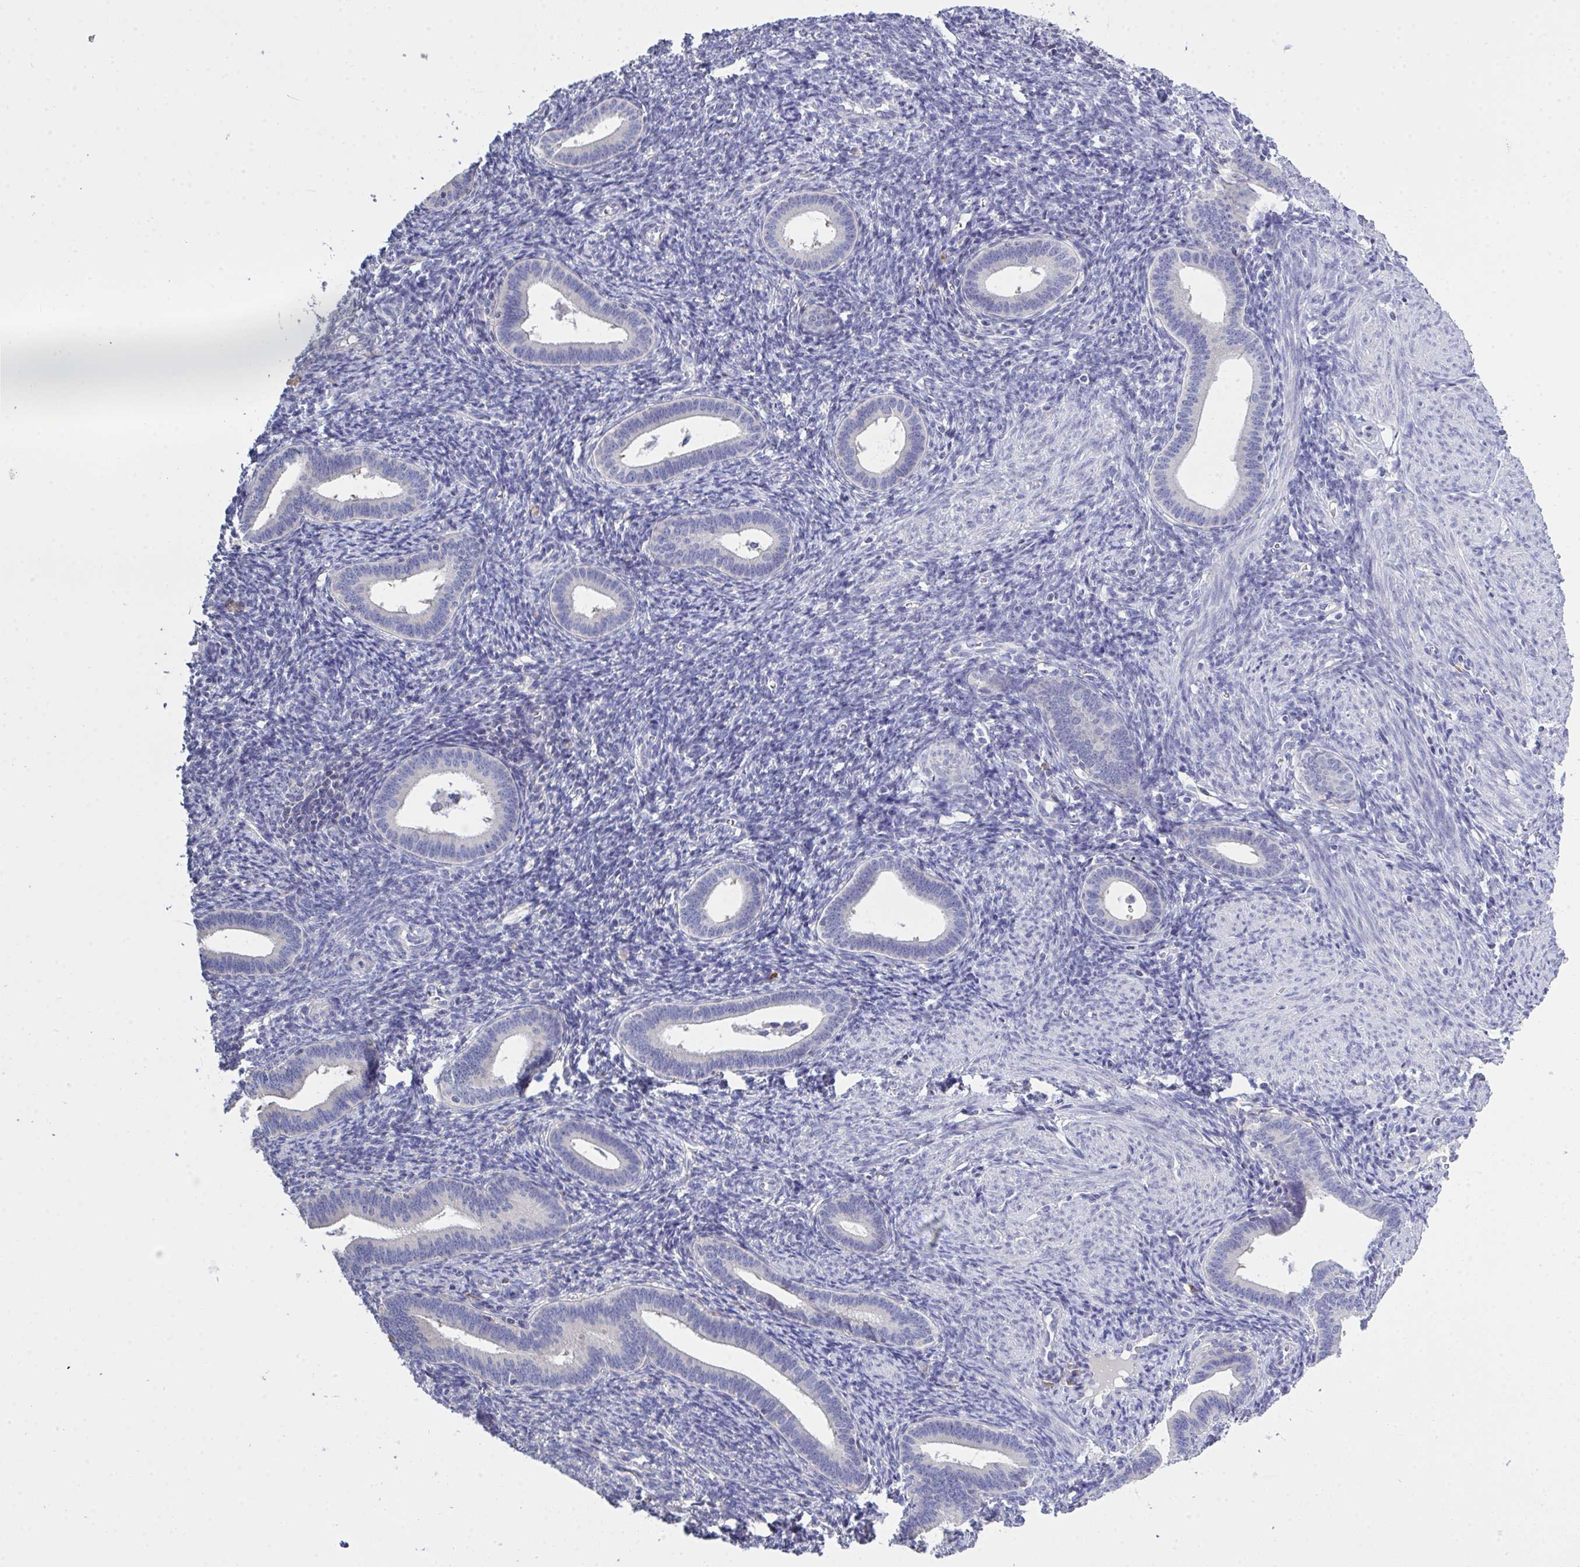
{"staining": {"intensity": "negative", "quantity": "none", "location": "none"}, "tissue": "endometrium", "cell_type": "Cells in endometrial stroma", "image_type": "normal", "snomed": [{"axis": "morphology", "description": "Normal tissue, NOS"}, {"axis": "topography", "description": "Endometrium"}], "caption": "High power microscopy image of an immunohistochemistry histopathology image of normal endometrium, revealing no significant positivity in cells in endometrial stroma. (IHC, brightfield microscopy, high magnification).", "gene": "LRRC58", "patient": {"sex": "female", "age": 41}}